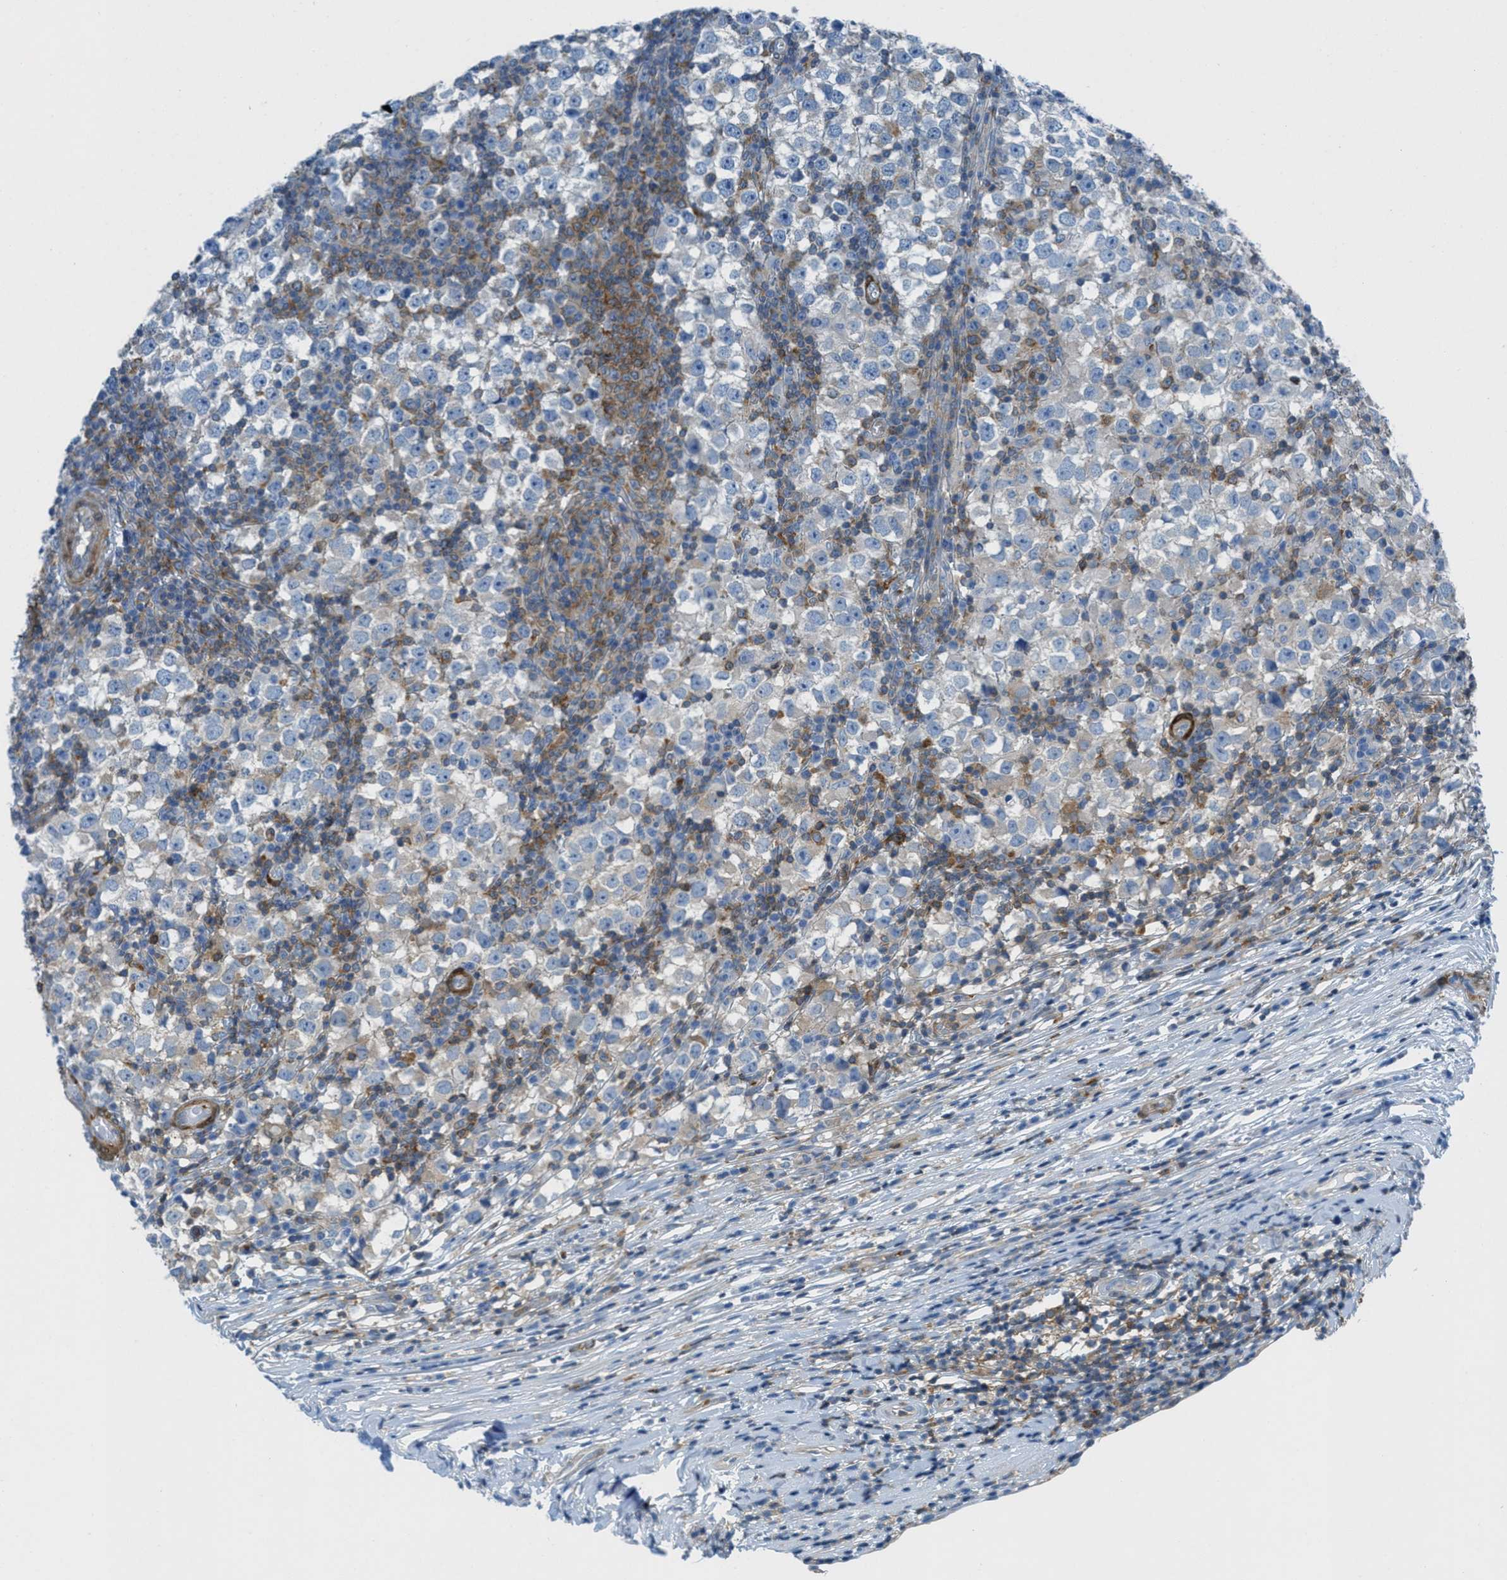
{"staining": {"intensity": "negative", "quantity": "none", "location": "none"}, "tissue": "testis cancer", "cell_type": "Tumor cells", "image_type": "cancer", "snomed": [{"axis": "morphology", "description": "Seminoma, NOS"}, {"axis": "topography", "description": "Testis"}], "caption": "A micrograph of testis seminoma stained for a protein displays no brown staining in tumor cells. (Brightfield microscopy of DAB (3,3'-diaminobenzidine) IHC at high magnification).", "gene": "MAPRE2", "patient": {"sex": "male", "age": 65}}